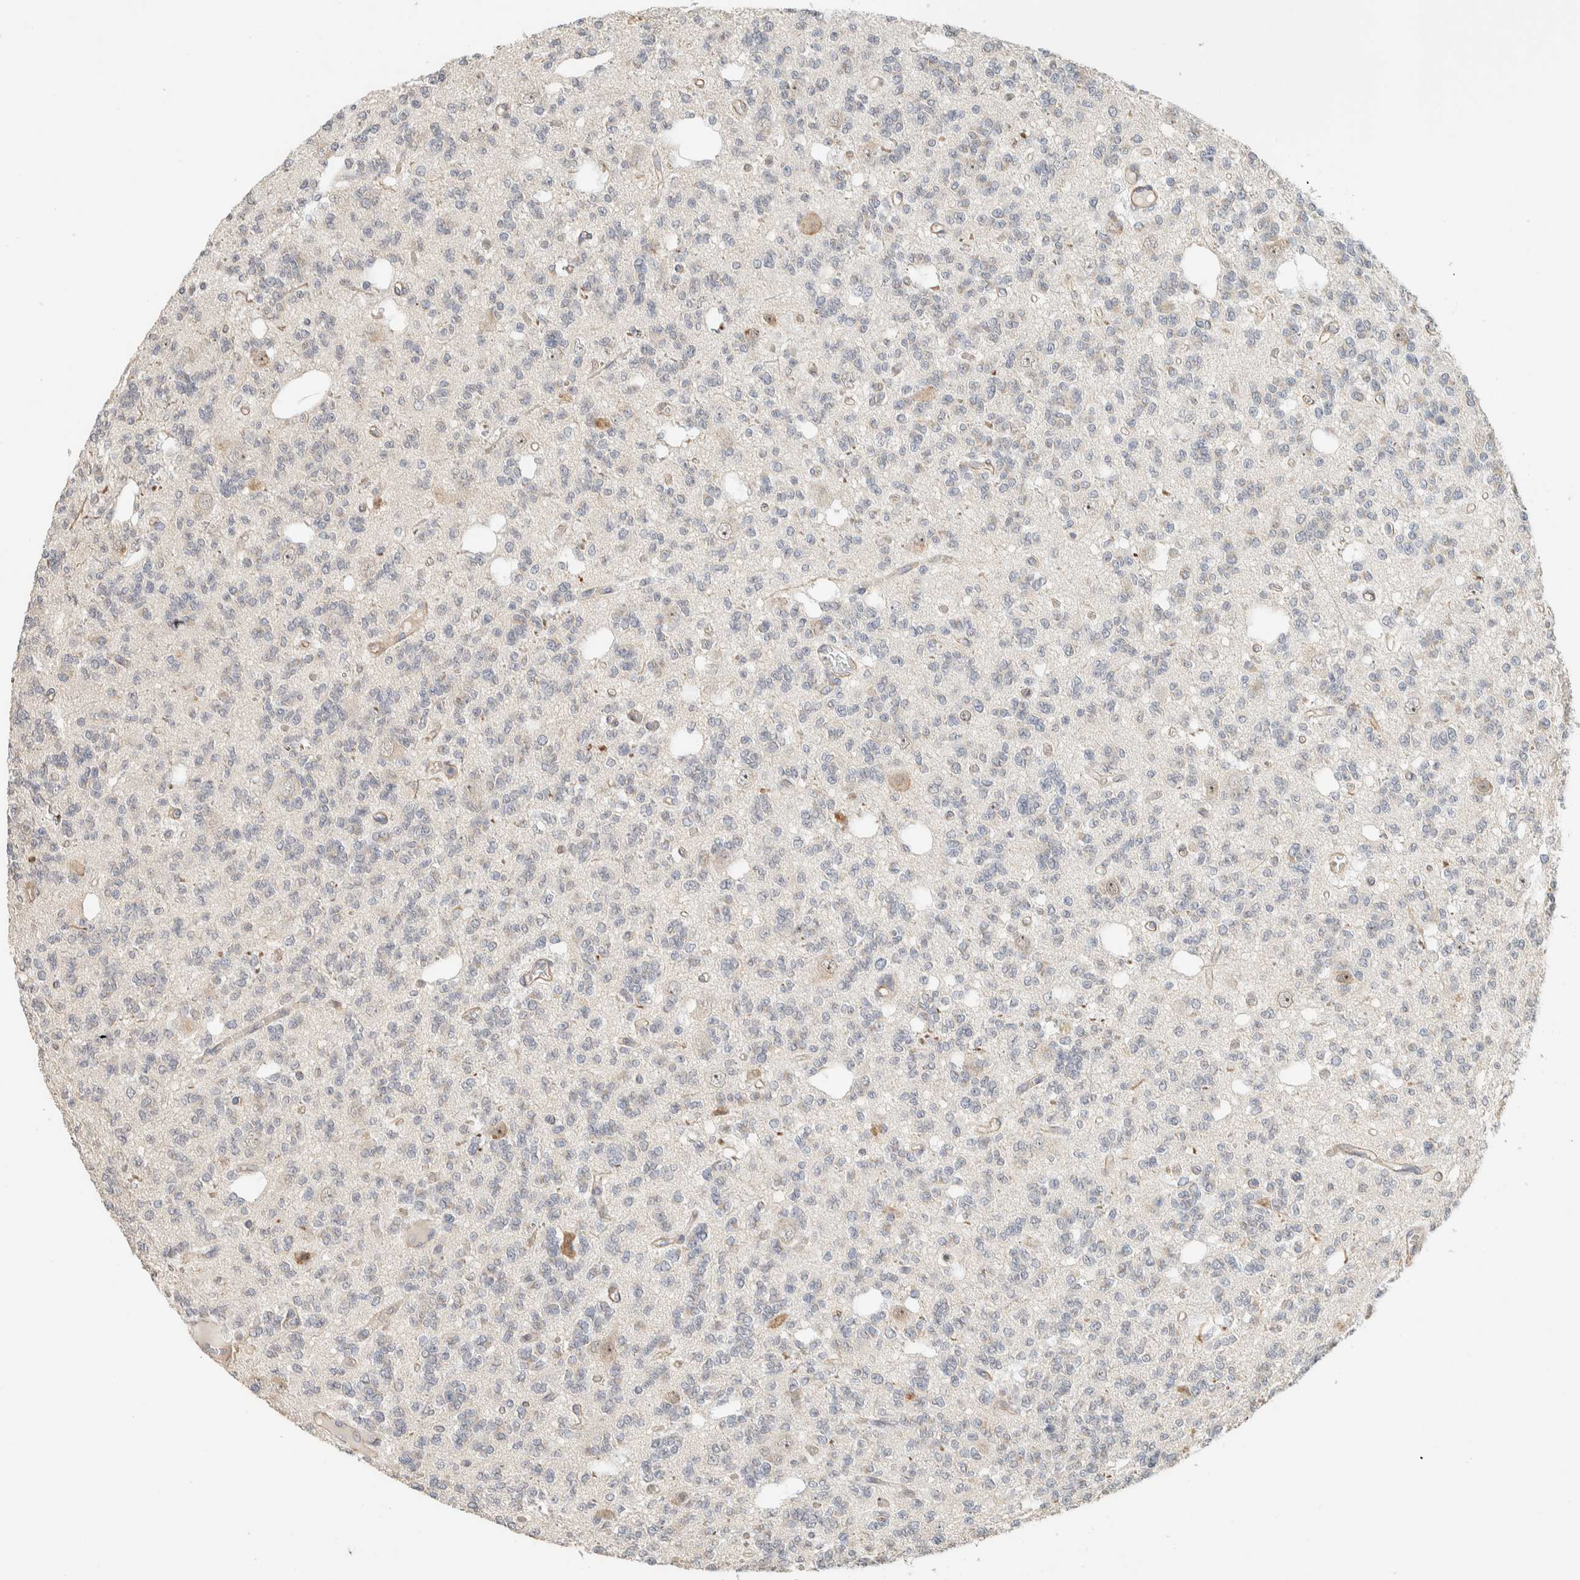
{"staining": {"intensity": "negative", "quantity": "none", "location": "none"}, "tissue": "glioma", "cell_type": "Tumor cells", "image_type": "cancer", "snomed": [{"axis": "morphology", "description": "Glioma, malignant, Low grade"}, {"axis": "topography", "description": "Brain"}], "caption": "Tumor cells show no significant protein staining in malignant glioma (low-grade).", "gene": "KLHL40", "patient": {"sex": "male", "age": 38}}